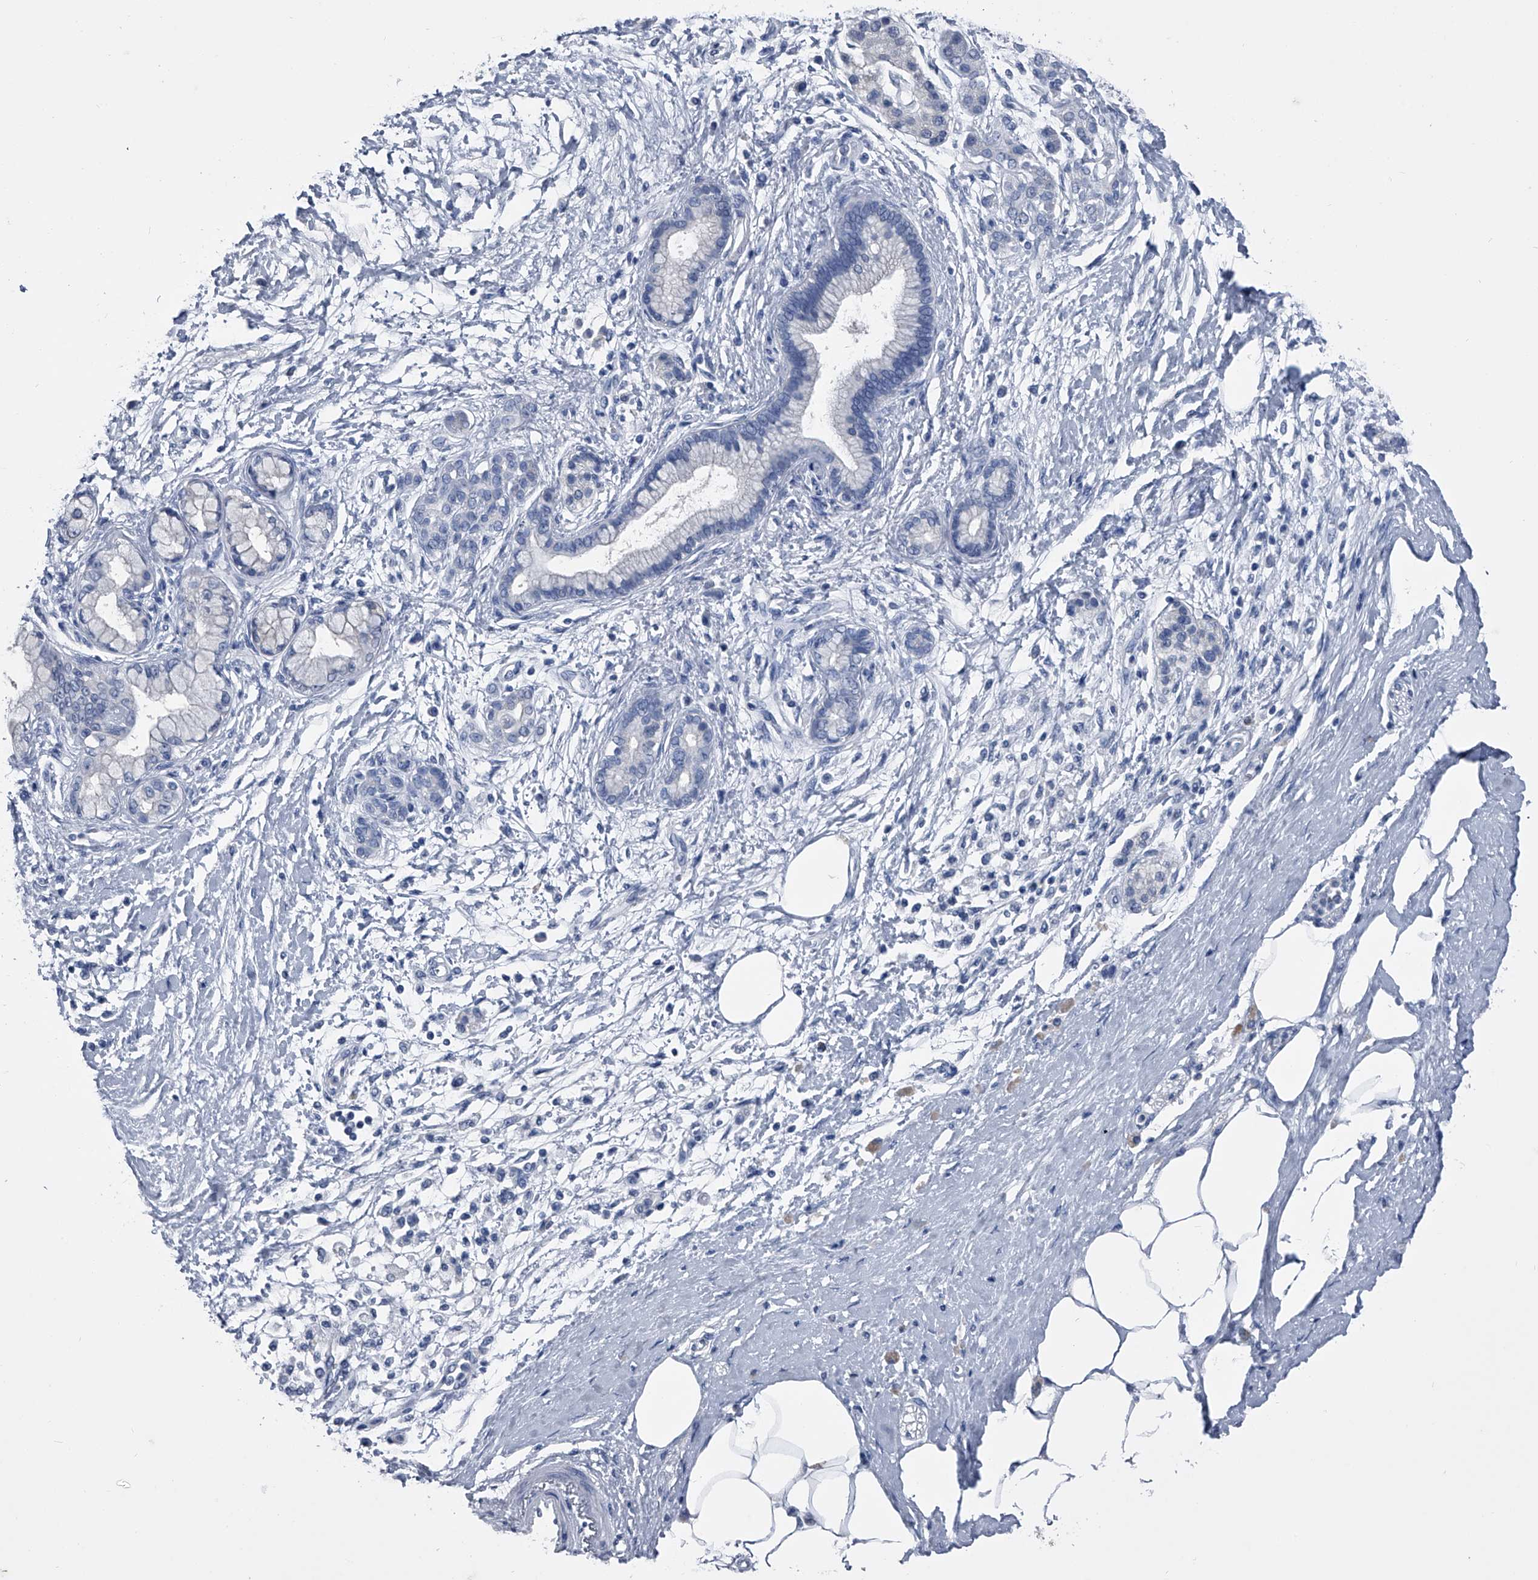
{"staining": {"intensity": "negative", "quantity": "none", "location": "none"}, "tissue": "pancreatic cancer", "cell_type": "Tumor cells", "image_type": "cancer", "snomed": [{"axis": "morphology", "description": "Adenocarcinoma, NOS"}, {"axis": "topography", "description": "Pancreas"}], "caption": "DAB (3,3'-diaminobenzidine) immunohistochemical staining of human pancreatic cancer (adenocarcinoma) reveals no significant expression in tumor cells.", "gene": "KIF13A", "patient": {"sex": "male", "age": 58}}